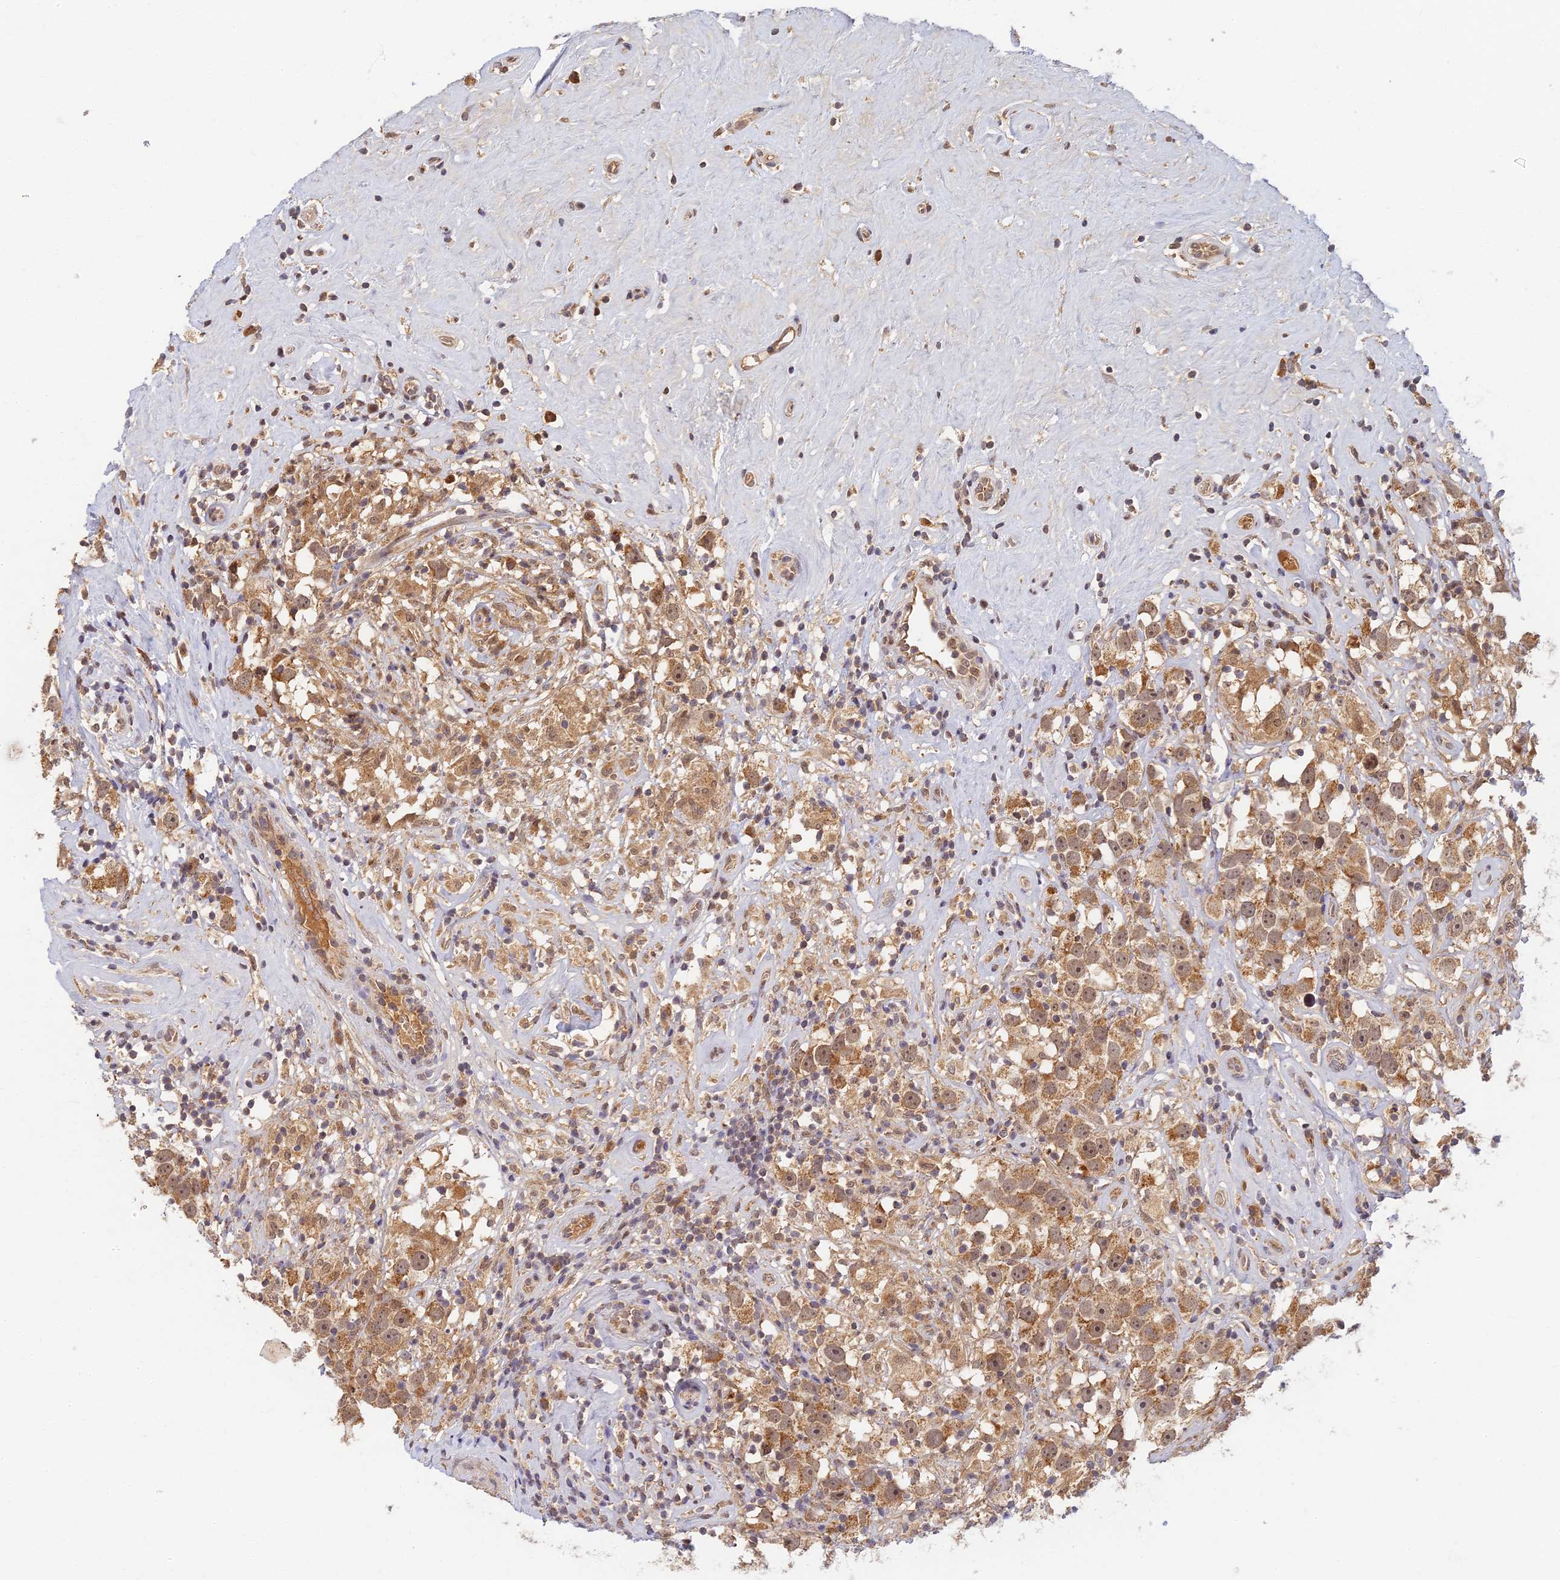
{"staining": {"intensity": "moderate", "quantity": ">75%", "location": "cytoplasmic/membranous"}, "tissue": "testis cancer", "cell_type": "Tumor cells", "image_type": "cancer", "snomed": [{"axis": "morphology", "description": "Seminoma, NOS"}, {"axis": "topography", "description": "Testis"}], "caption": "Immunohistochemical staining of human testis cancer (seminoma) displays moderate cytoplasmic/membranous protein positivity in about >75% of tumor cells.", "gene": "RGL3", "patient": {"sex": "male", "age": 49}}